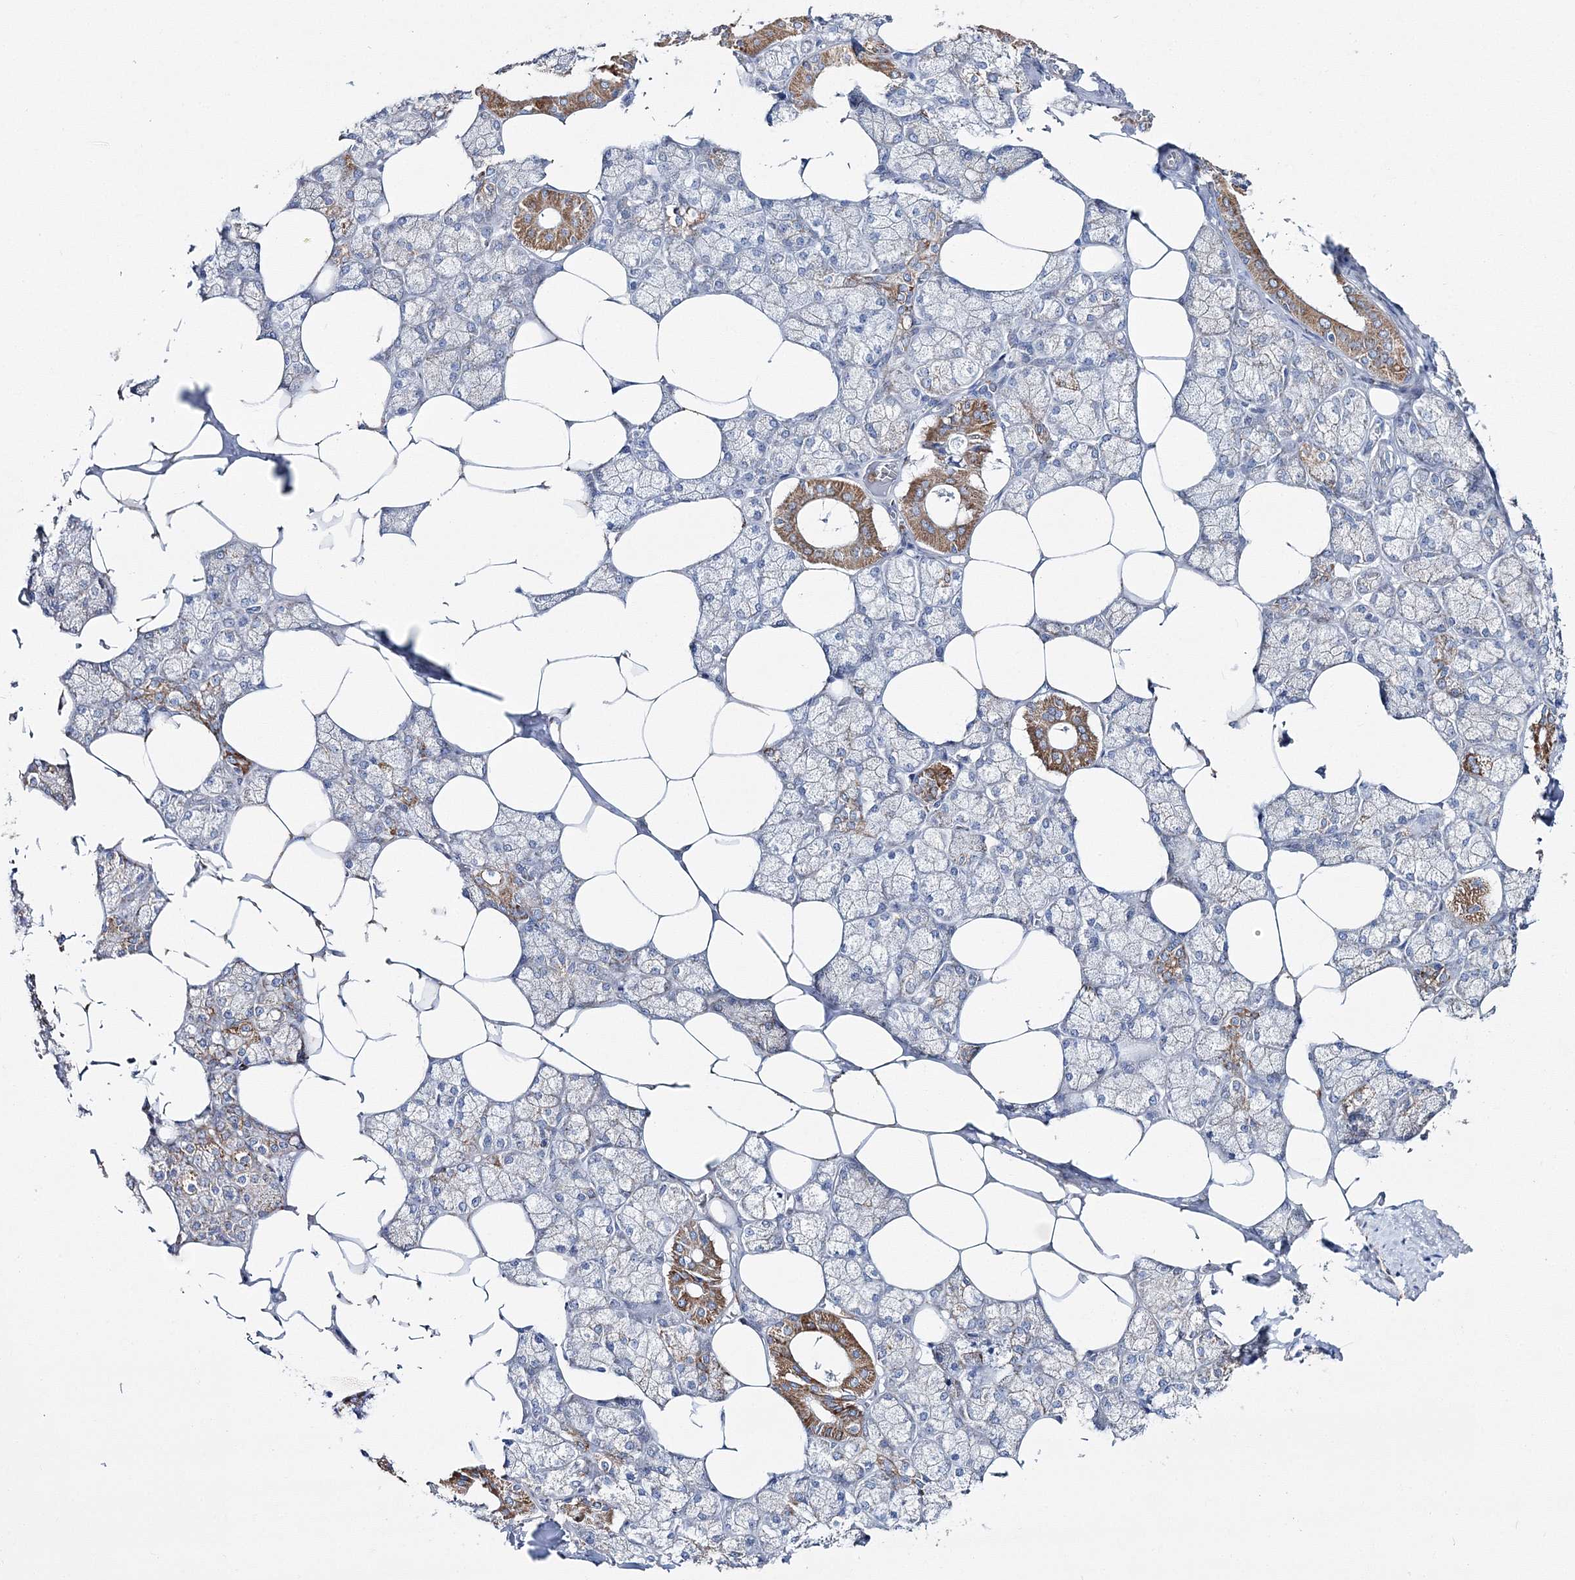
{"staining": {"intensity": "moderate", "quantity": "25%-75%", "location": "cytoplasmic/membranous"}, "tissue": "salivary gland", "cell_type": "Glandular cells", "image_type": "normal", "snomed": [{"axis": "morphology", "description": "Normal tissue, NOS"}, {"axis": "topography", "description": "Salivary gland"}], "caption": "Immunohistochemistry (IHC) photomicrograph of benign human salivary gland stained for a protein (brown), which shows medium levels of moderate cytoplasmic/membranous expression in approximately 25%-75% of glandular cells.", "gene": "HIBCH", "patient": {"sex": "male", "age": 62}}